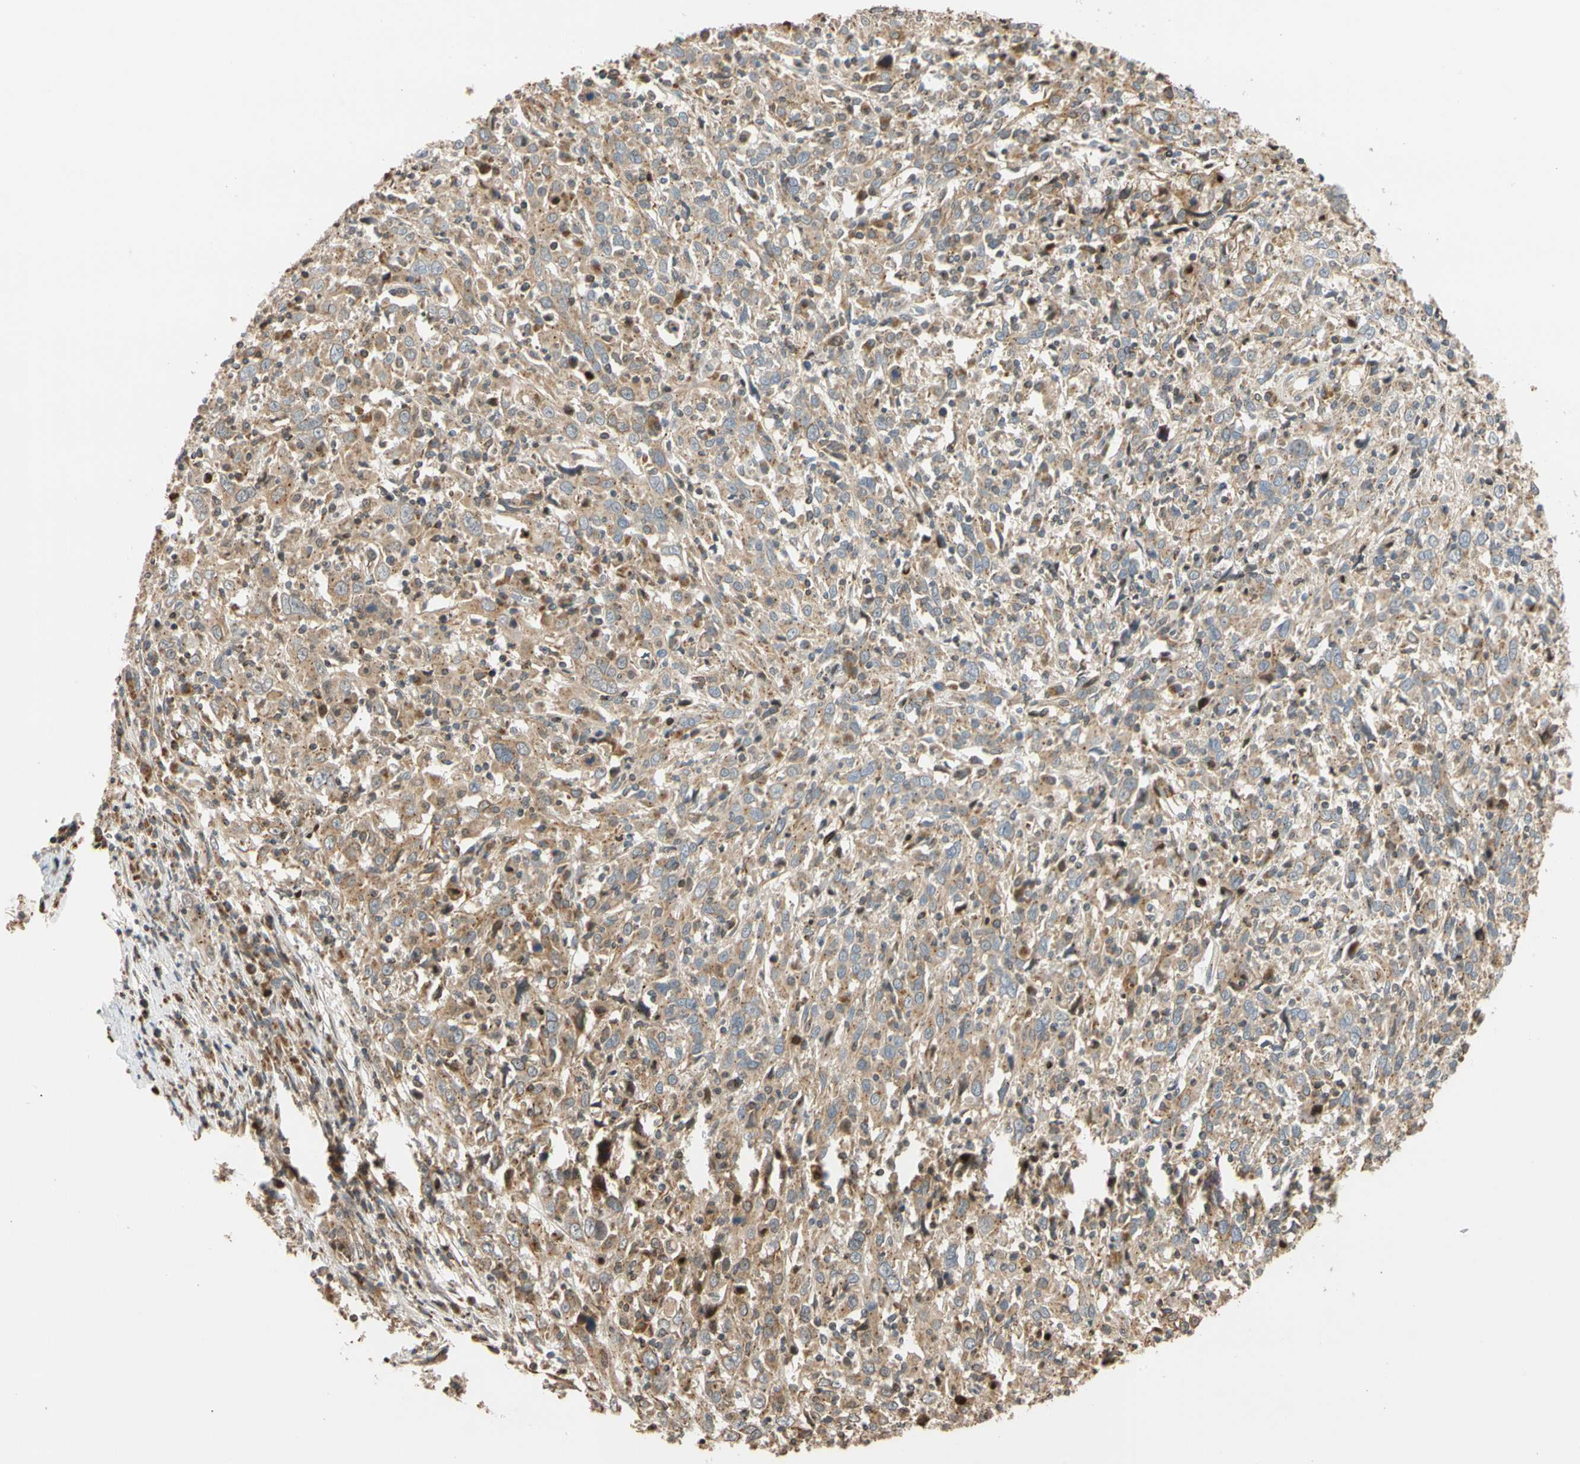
{"staining": {"intensity": "moderate", "quantity": ">75%", "location": "cytoplasmic/membranous"}, "tissue": "cervical cancer", "cell_type": "Tumor cells", "image_type": "cancer", "snomed": [{"axis": "morphology", "description": "Squamous cell carcinoma, NOS"}, {"axis": "topography", "description": "Cervix"}], "caption": "DAB immunohistochemical staining of human cervical squamous cell carcinoma exhibits moderate cytoplasmic/membranous protein expression in about >75% of tumor cells.", "gene": "IP6K2", "patient": {"sex": "female", "age": 46}}